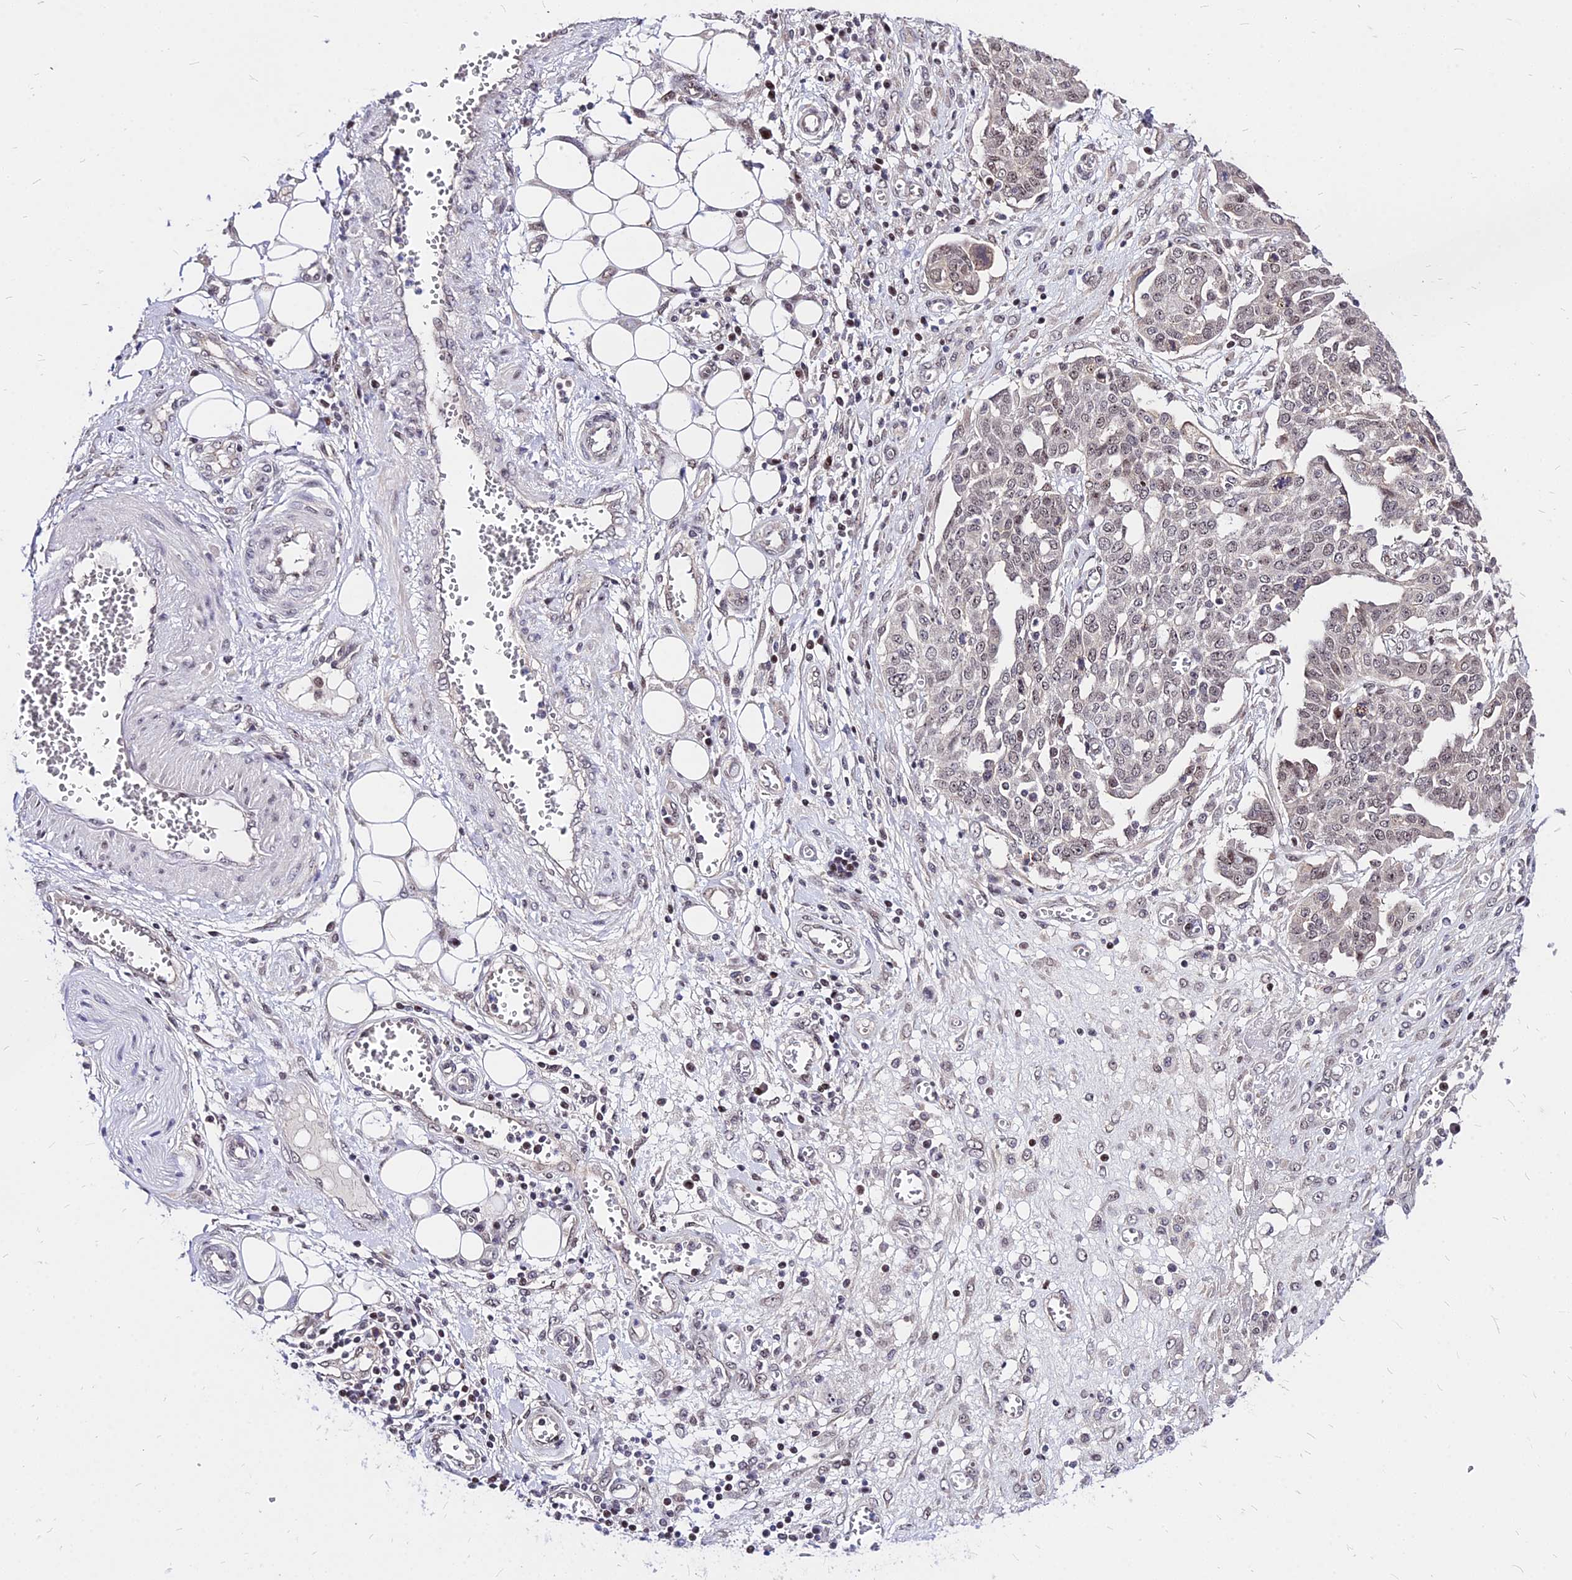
{"staining": {"intensity": "weak", "quantity": "<25%", "location": "nuclear"}, "tissue": "ovarian cancer", "cell_type": "Tumor cells", "image_type": "cancer", "snomed": [{"axis": "morphology", "description": "Cystadenocarcinoma, serous, NOS"}, {"axis": "topography", "description": "Soft tissue"}, {"axis": "topography", "description": "Ovary"}], "caption": "Histopathology image shows no protein expression in tumor cells of serous cystadenocarcinoma (ovarian) tissue.", "gene": "DDX55", "patient": {"sex": "female", "age": 57}}